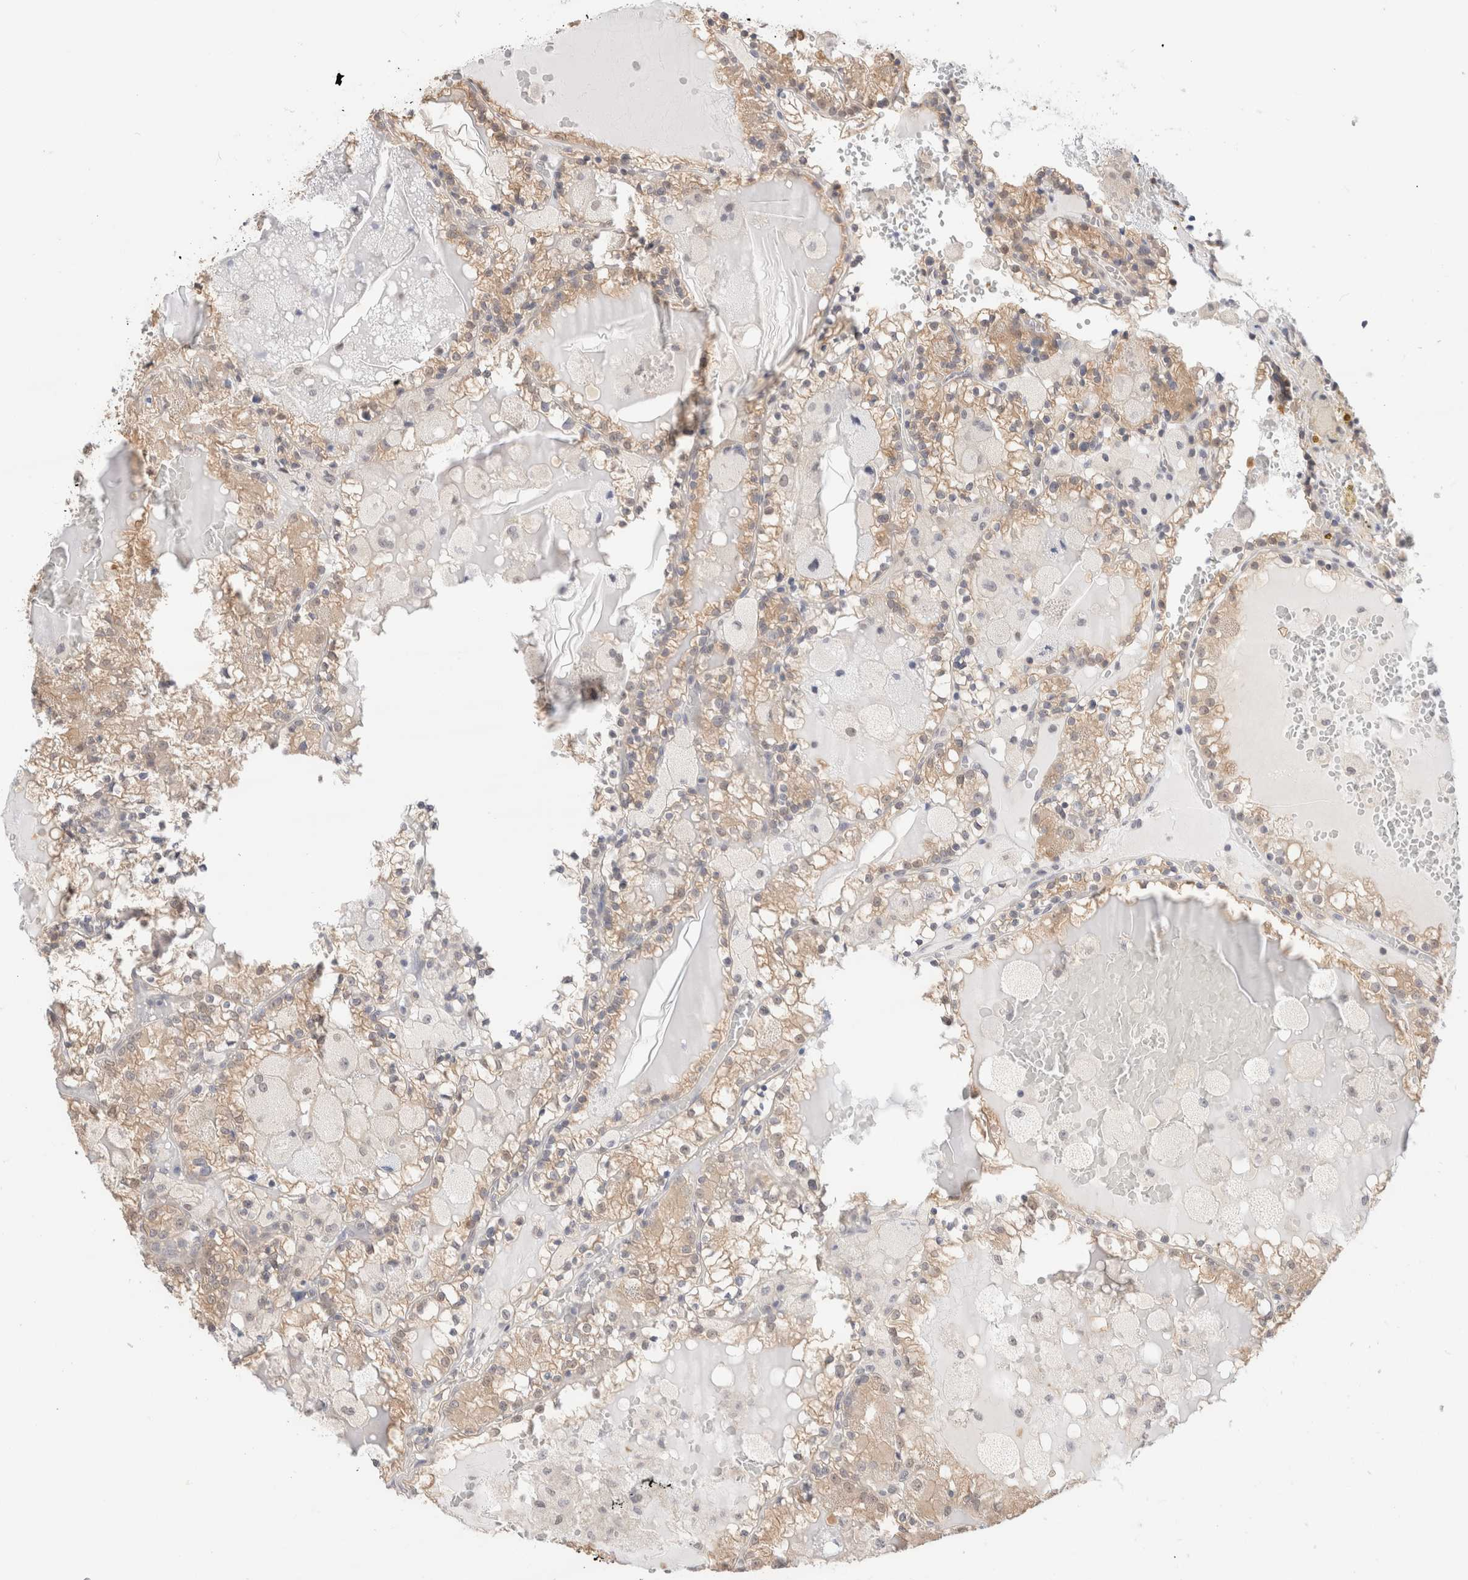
{"staining": {"intensity": "moderate", "quantity": ">75%", "location": "cytoplasmic/membranous"}, "tissue": "renal cancer", "cell_type": "Tumor cells", "image_type": "cancer", "snomed": [{"axis": "morphology", "description": "Adenocarcinoma, NOS"}, {"axis": "topography", "description": "Kidney"}], "caption": "Moderate cytoplasmic/membranous positivity is seen in approximately >75% of tumor cells in adenocarcinoma (renal).", "gene": "C17orf97", "patient": {"sex": "female", "age": 56}}